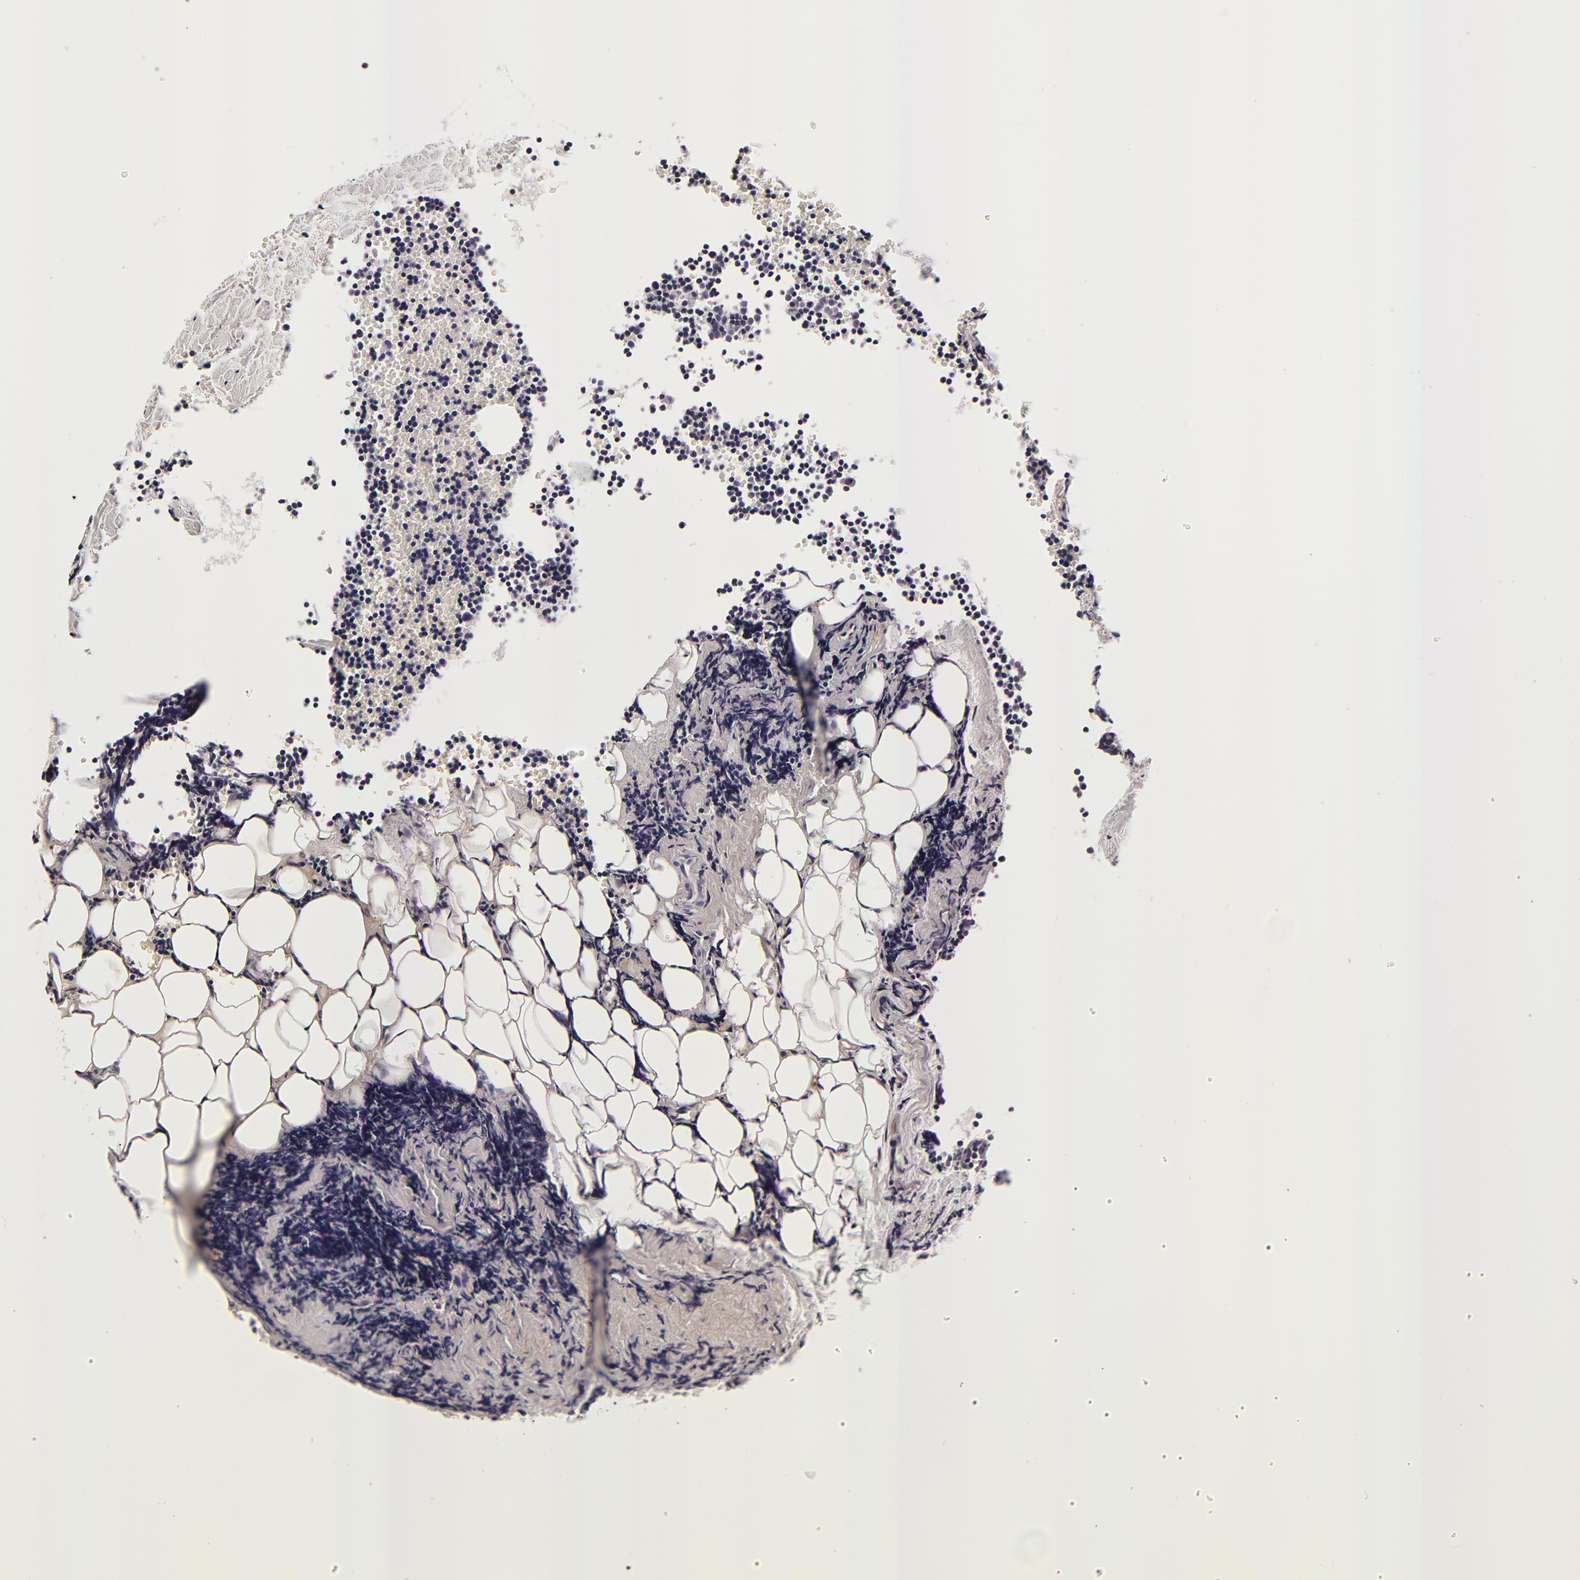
{"staining": {"intensity": "negative", "quantity": "none", "location": "none"}, "tissue": "lymphoma", "cell_type": "Tumor cells", "image_type": "cancer", "snomed": [{"axis": "morphology", "description": "Malignant lymphoma, non-Hodgkin's type, Low grade"}, {"axis": "topography", "description": "Lymph node"}], "caption": "IHC micrograph of human malignant lymphoma, non-Hodgkin's type (low-grade) stained for a protein (brown), which demonstrates no staining in tumor cells.", "gene": "LGALS3BP", "patient": {"sex": "male", "age": 57}}